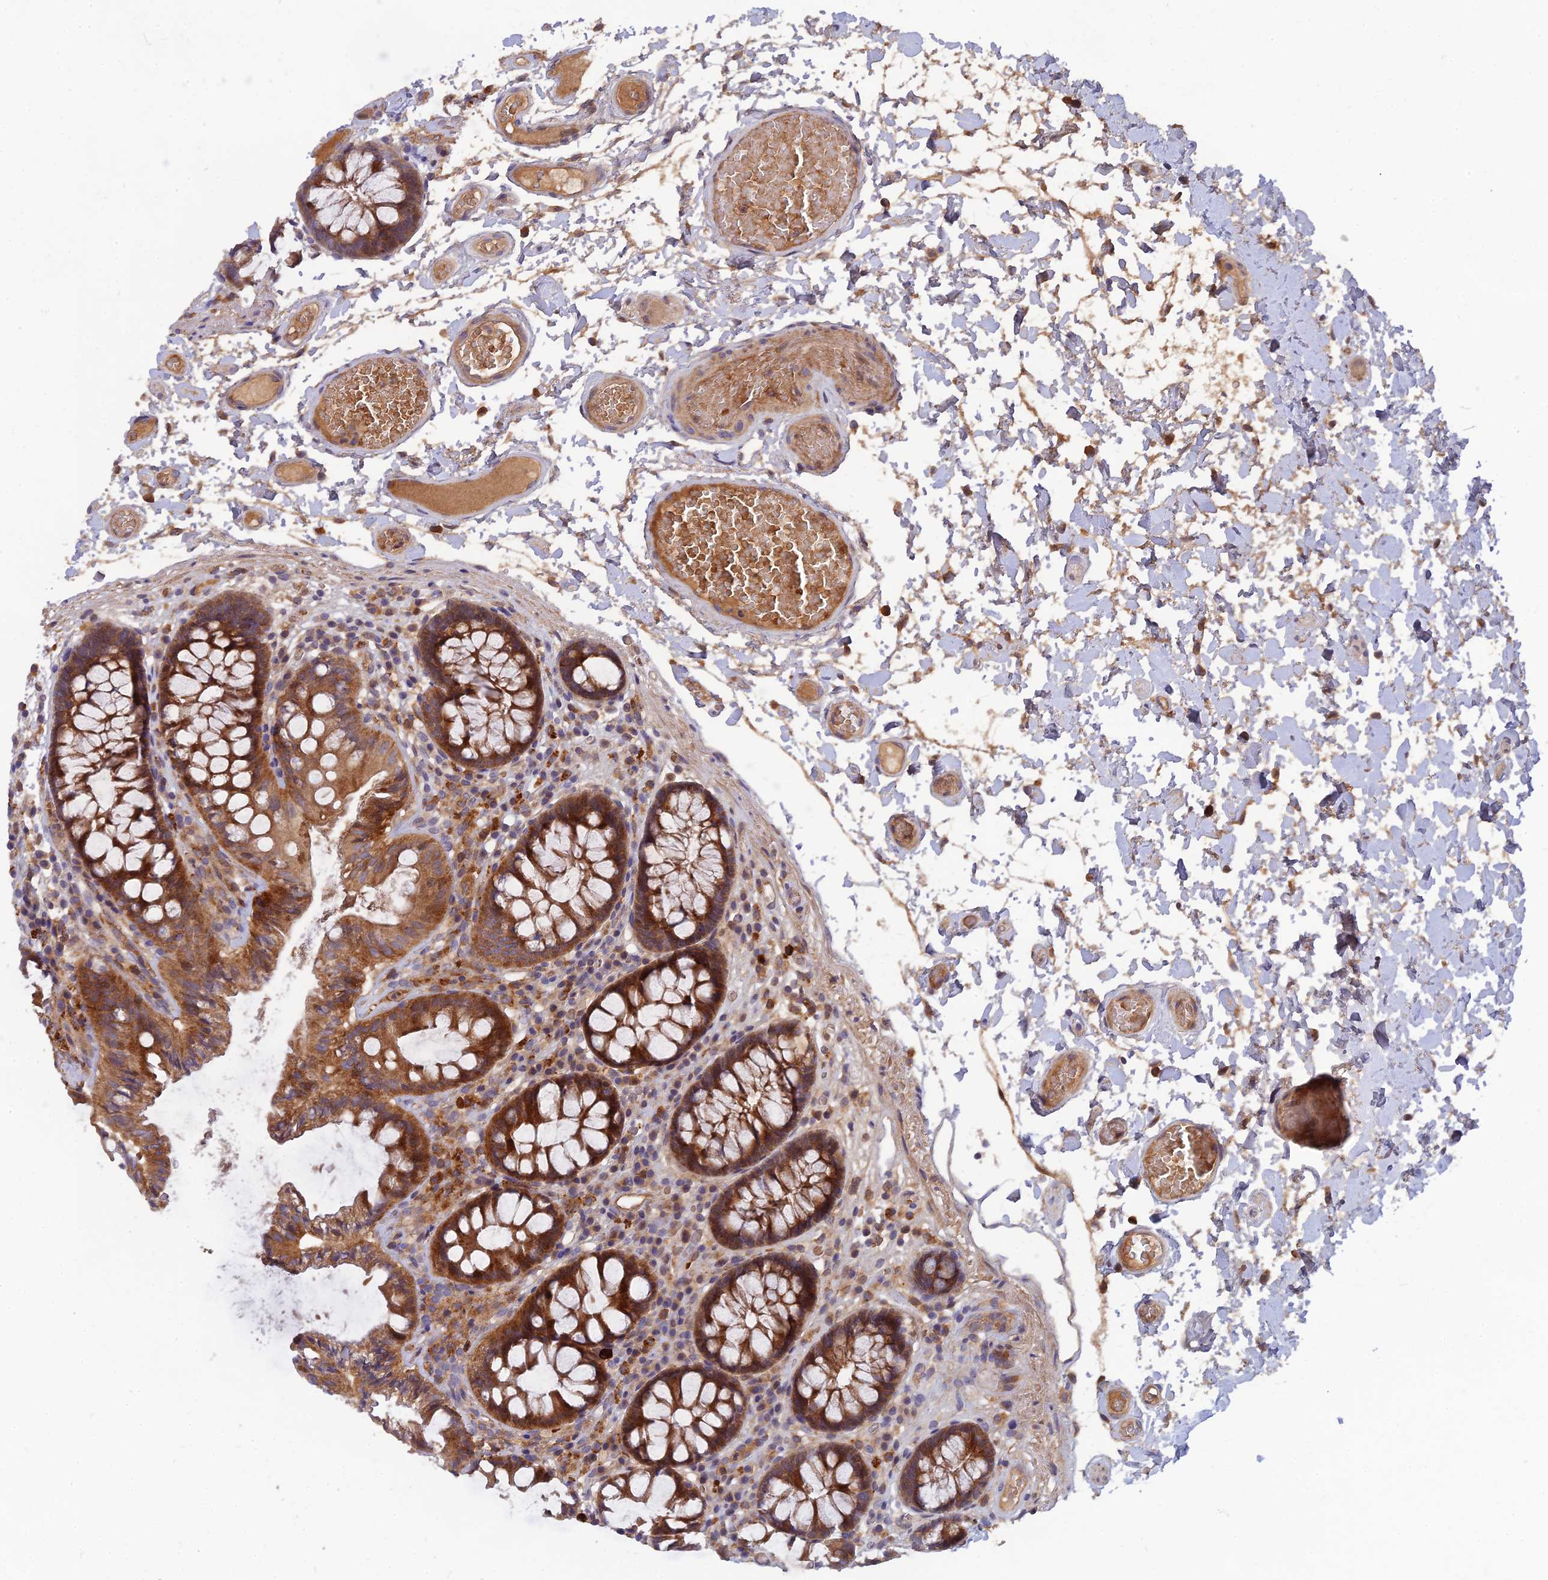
{"staining": {"intensity": "moderate", "quantity": ">75%", "location": "cytoplasmic/membranous"}, "tissue": "colon", "cell_type": "Endothelial cells", "image_type": "normal", "snomed": [{"axis": "morphology", "description": "Normal tissue, NOS"}, {"axis": "topography", "description": "Colon"}], "caption": "Endothelial cells display medium levels of moderate cytoplasmic/membranous expression in approximately >75% of cells in benign colon. The staining was performed using DAB (3,3'-diaminobenzidine), with brown indicating positive protein expression. Nuclei are stained blue with hematoxylin.", "gene": "FAM151B", "patient": {"sex": "male", "age": 84}}